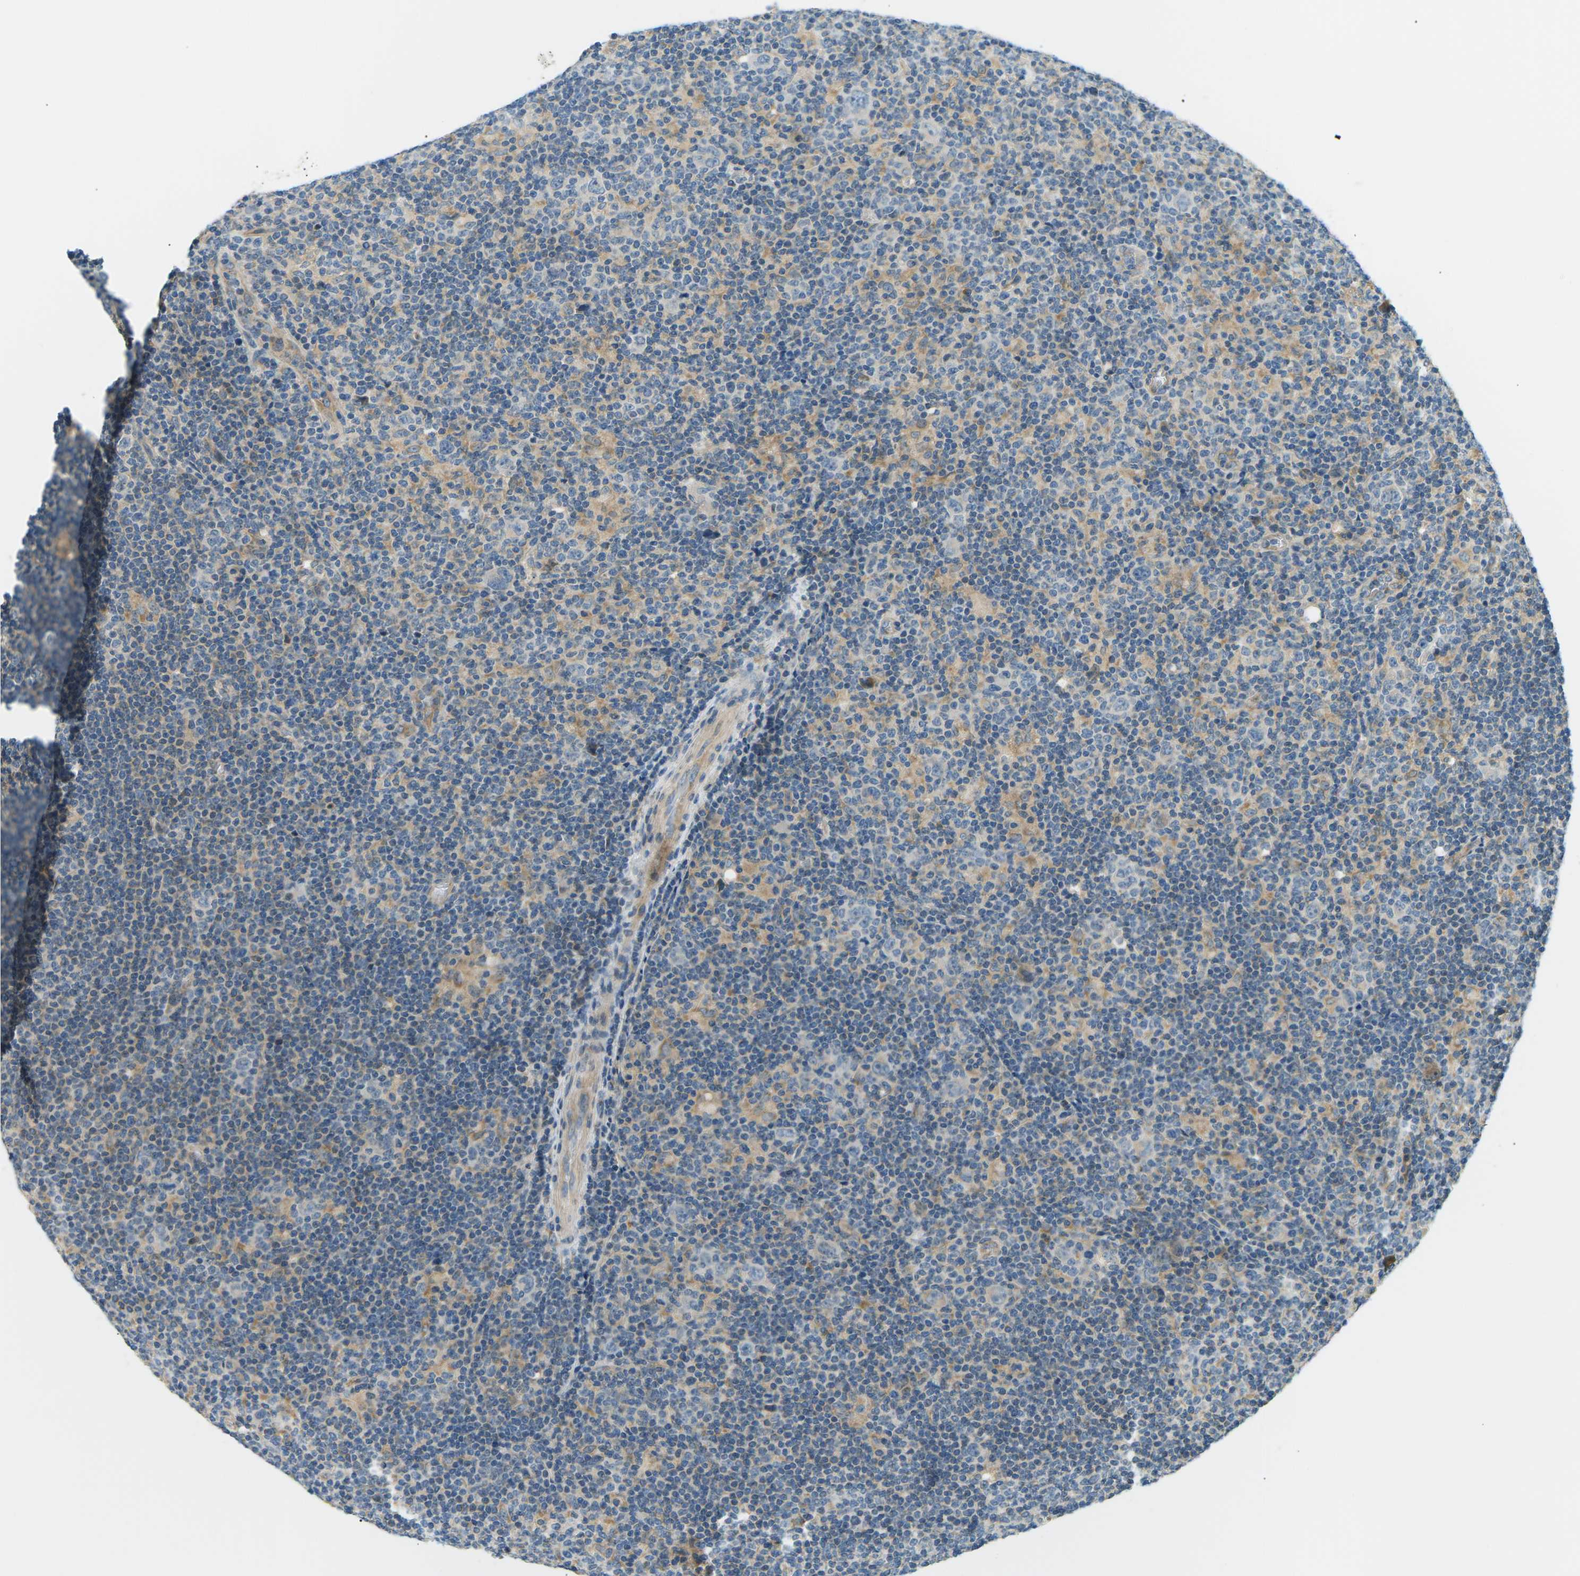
{"staining": {"intensity": "negative", "quantity": "none", "location": "none"}, "tissue": "lymphoma", "cell_type": "Tumor cells", "image_type": "cancer", "snomed": [{"axis": "morphology", "description": "Hodgkin's disease, NOS"}, {"axis": "topography", "description": "Lymph node"}], "caption": "A high-resolution photomicrograph shows immunohistochemistry (IHC) staining of Hodgkin's disease, which reveals no significant positivity in tumor cells.", "gene": "TBC1D8", "patient": {"sex": "female", "age": 57}}